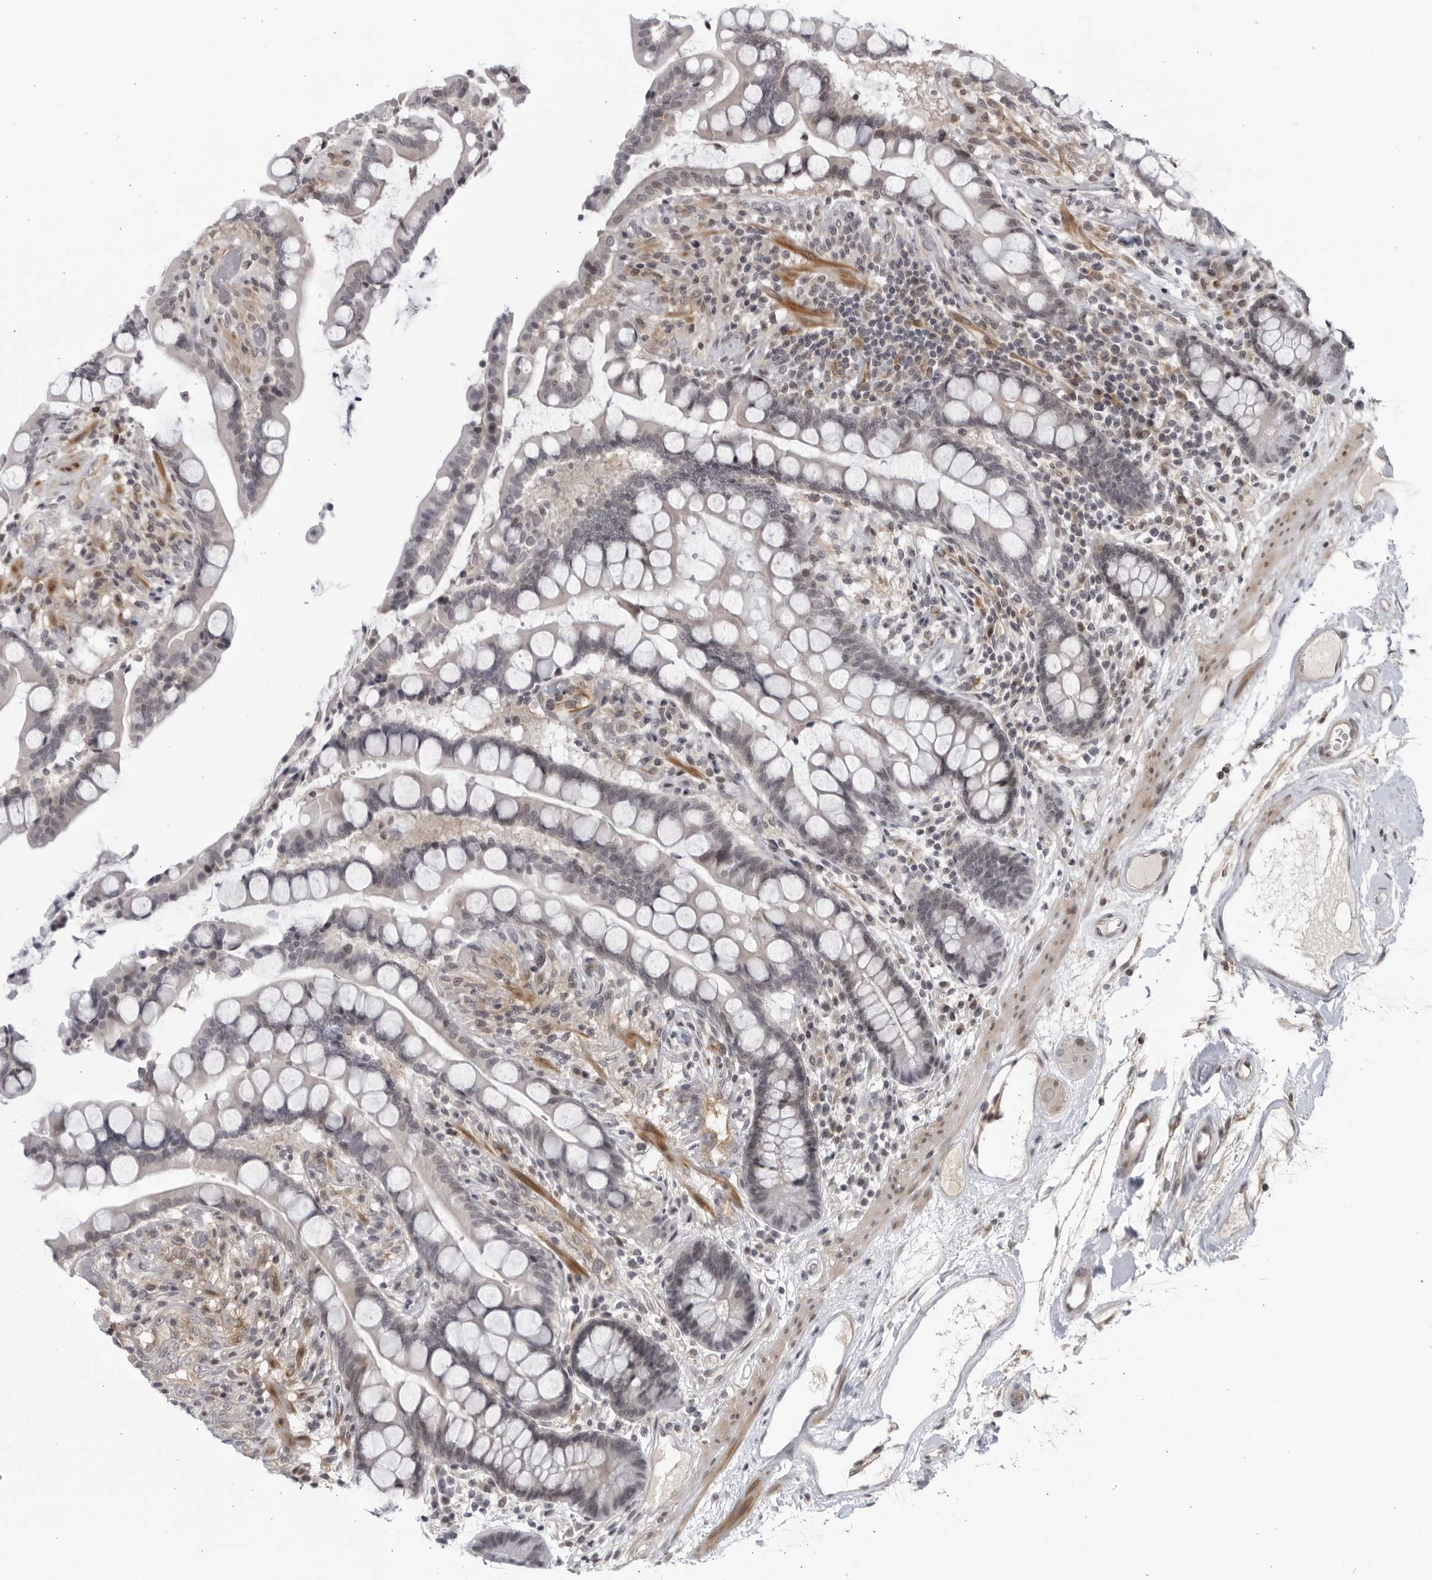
{"staining": {"intensity": "negative", "quantity": "none", "location": "none"}, "tissue": "colon", "cell_type": "Endothelial cells", "image_type": "normal", "snomed": [{"axis": "morphology", "description": "Normal tissue, NOS"}, {"axis": "topography", "description": "Colon"}], "caption": "The photomicrograph reveals no staining of endothelial cells in benign colon.", "gene": "DTL", "patient": {"sex": "male", "age": 73}}